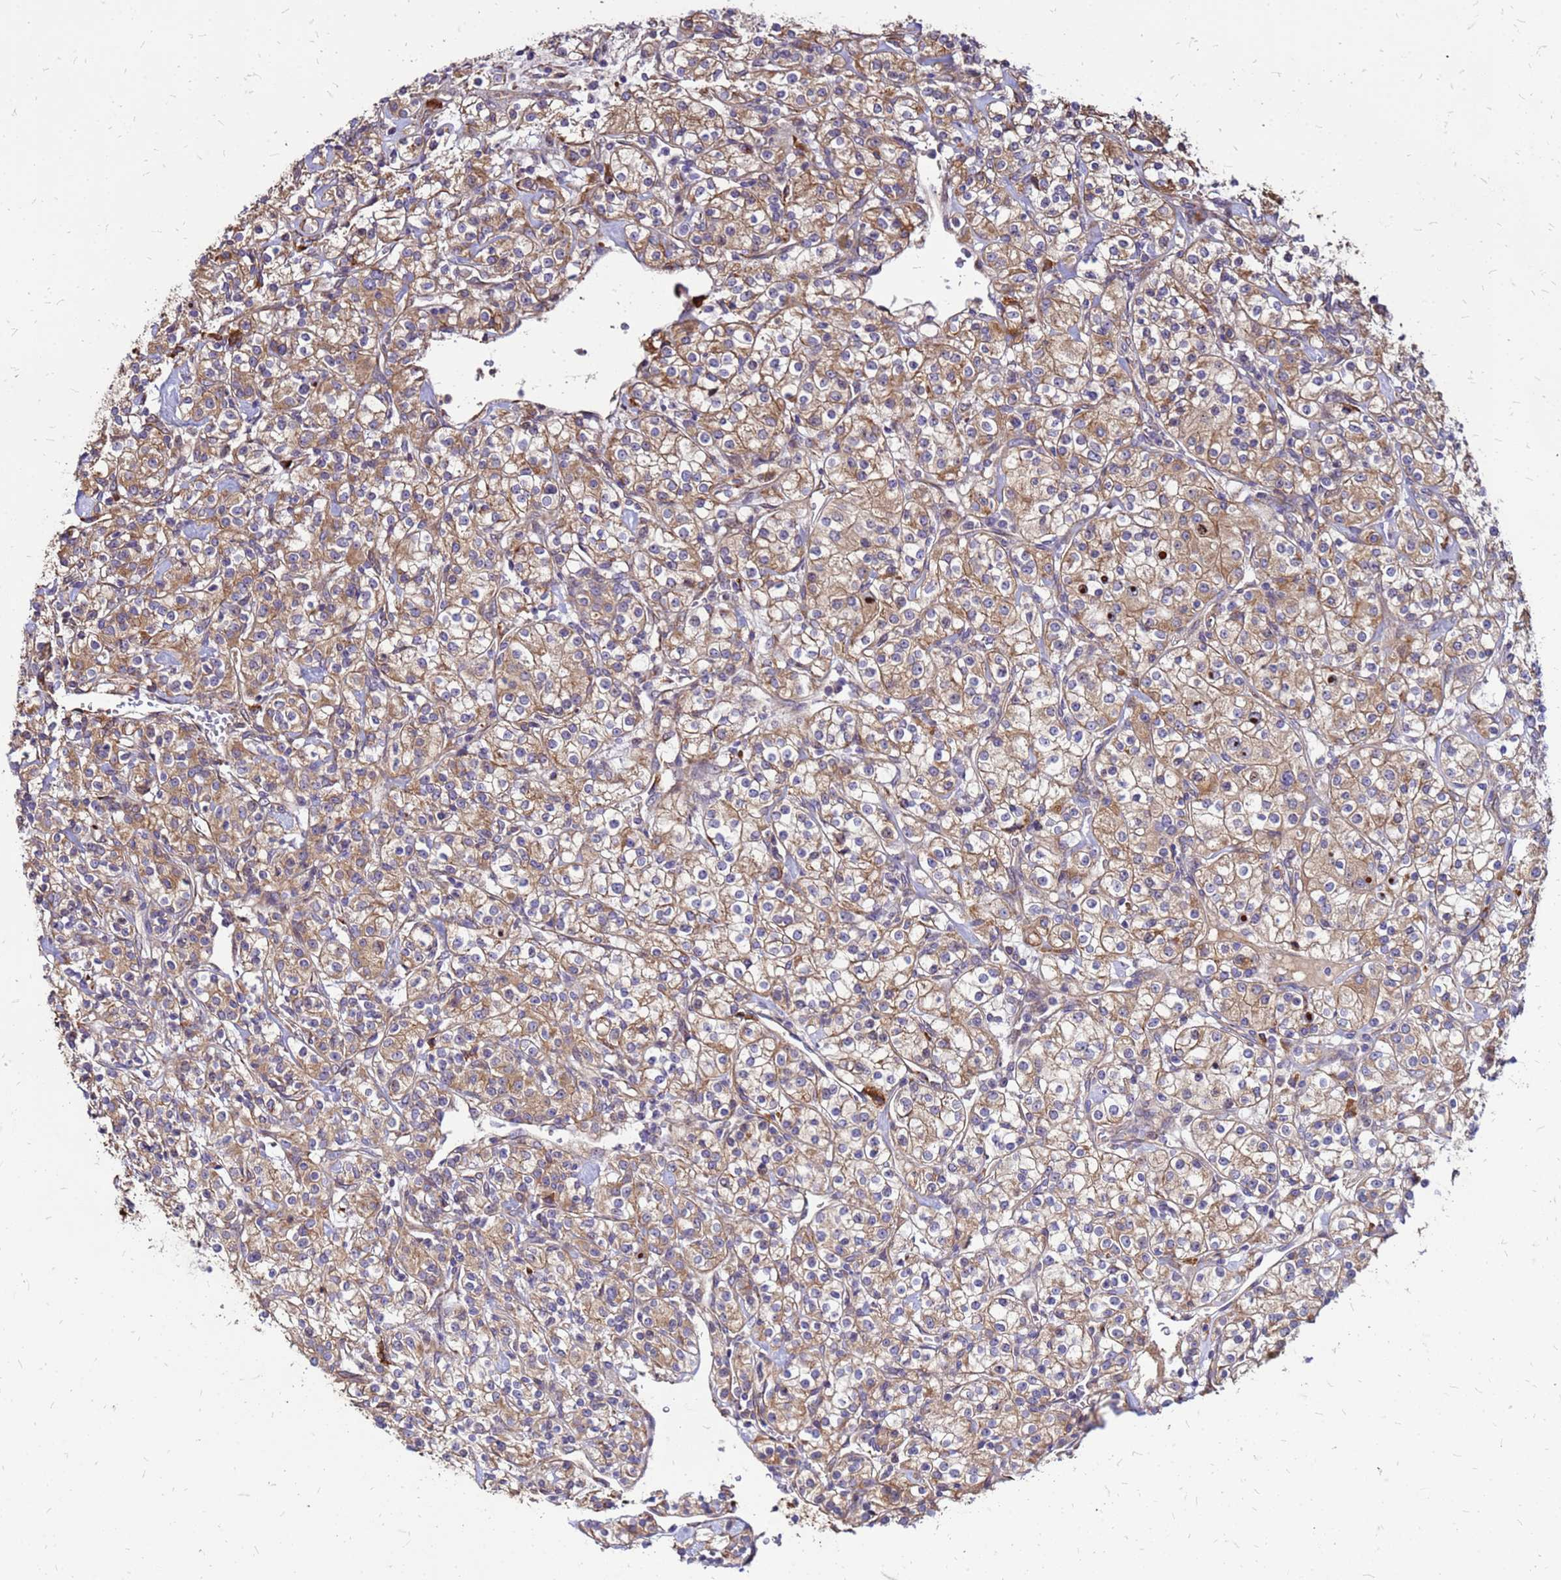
{"staining": {"intensity": "moderate", "quantity": ">75%", "location": "cytoplasmic/membranous"}, "tissue": "renal cancer", "cell_type": "Tumor cells", "image_type": "cancer", "snomed": [{"axis": "morphology", "description": "Adenocarcinoma, NOS"}, {"axis": "topography", "description": "Kidney"}], "caption": "Moderate cytoplasmic/membranous staining for a protein is seen in about >75% of tumor cells of renal cancer (adenocarcinoma) using immunohistochemistry (IHC).", "gene": "VMO1", "patient": {"sex": "male", "age": 77}}